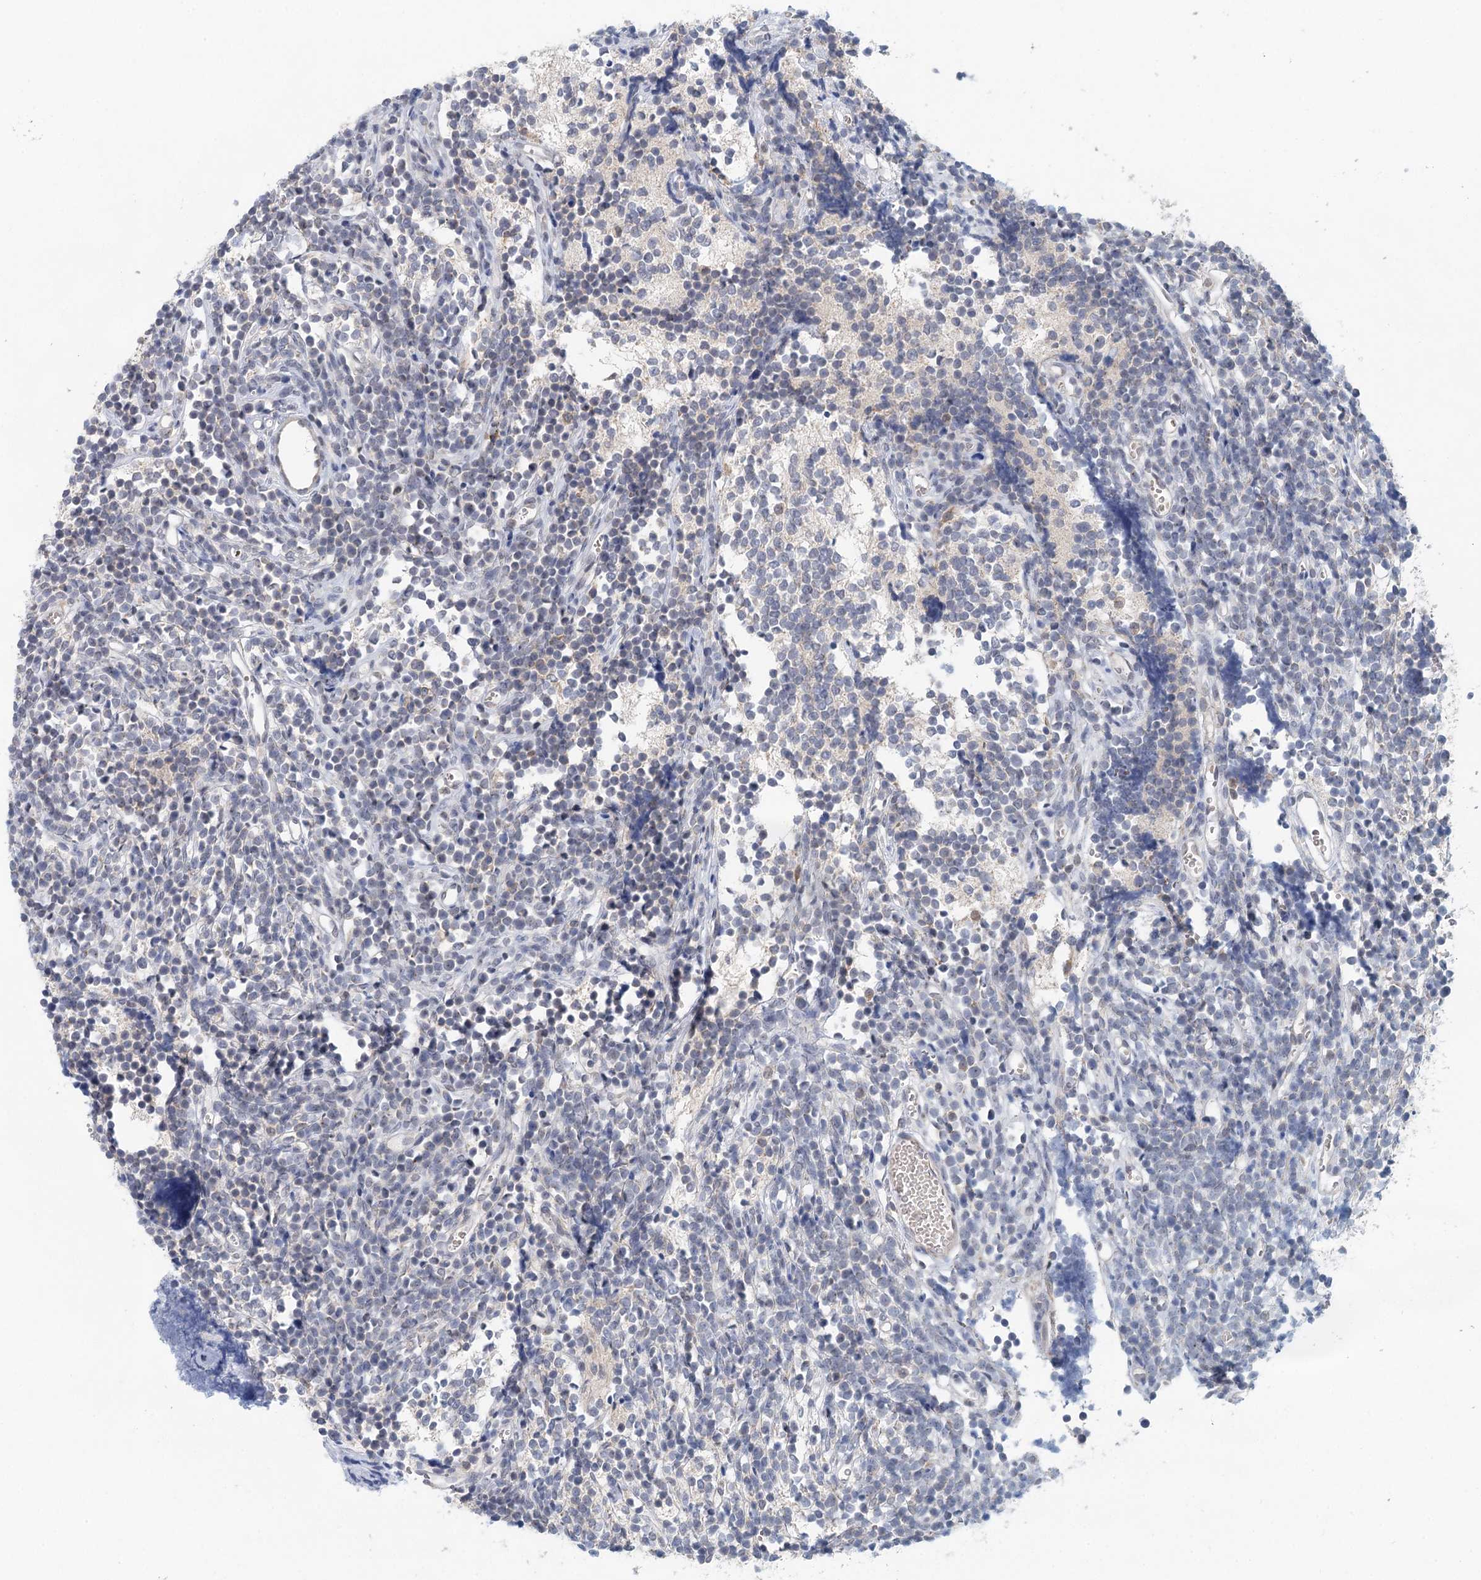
{"staining": {"intensity": "negative", "quantity": "none", "location": "none"}, "tissue": "glioma", "cell_type": "Tumor cells", "image_type": "cancer", "snomed": [{"axis": "morphology", "description": "Glioma, malignant, Low grade"}, {"axis": "topography", "description": "Brain"}], "caption": "IHC photomicrograph of neoplastic tissue: human malignant glioma (low-grade) stained with DAB (3,3'-diaminobenzidine) shows no significant protein expression in tumor cells.", "gene": "BLTP1", "patient": {"sex": "female", "age": 1}}